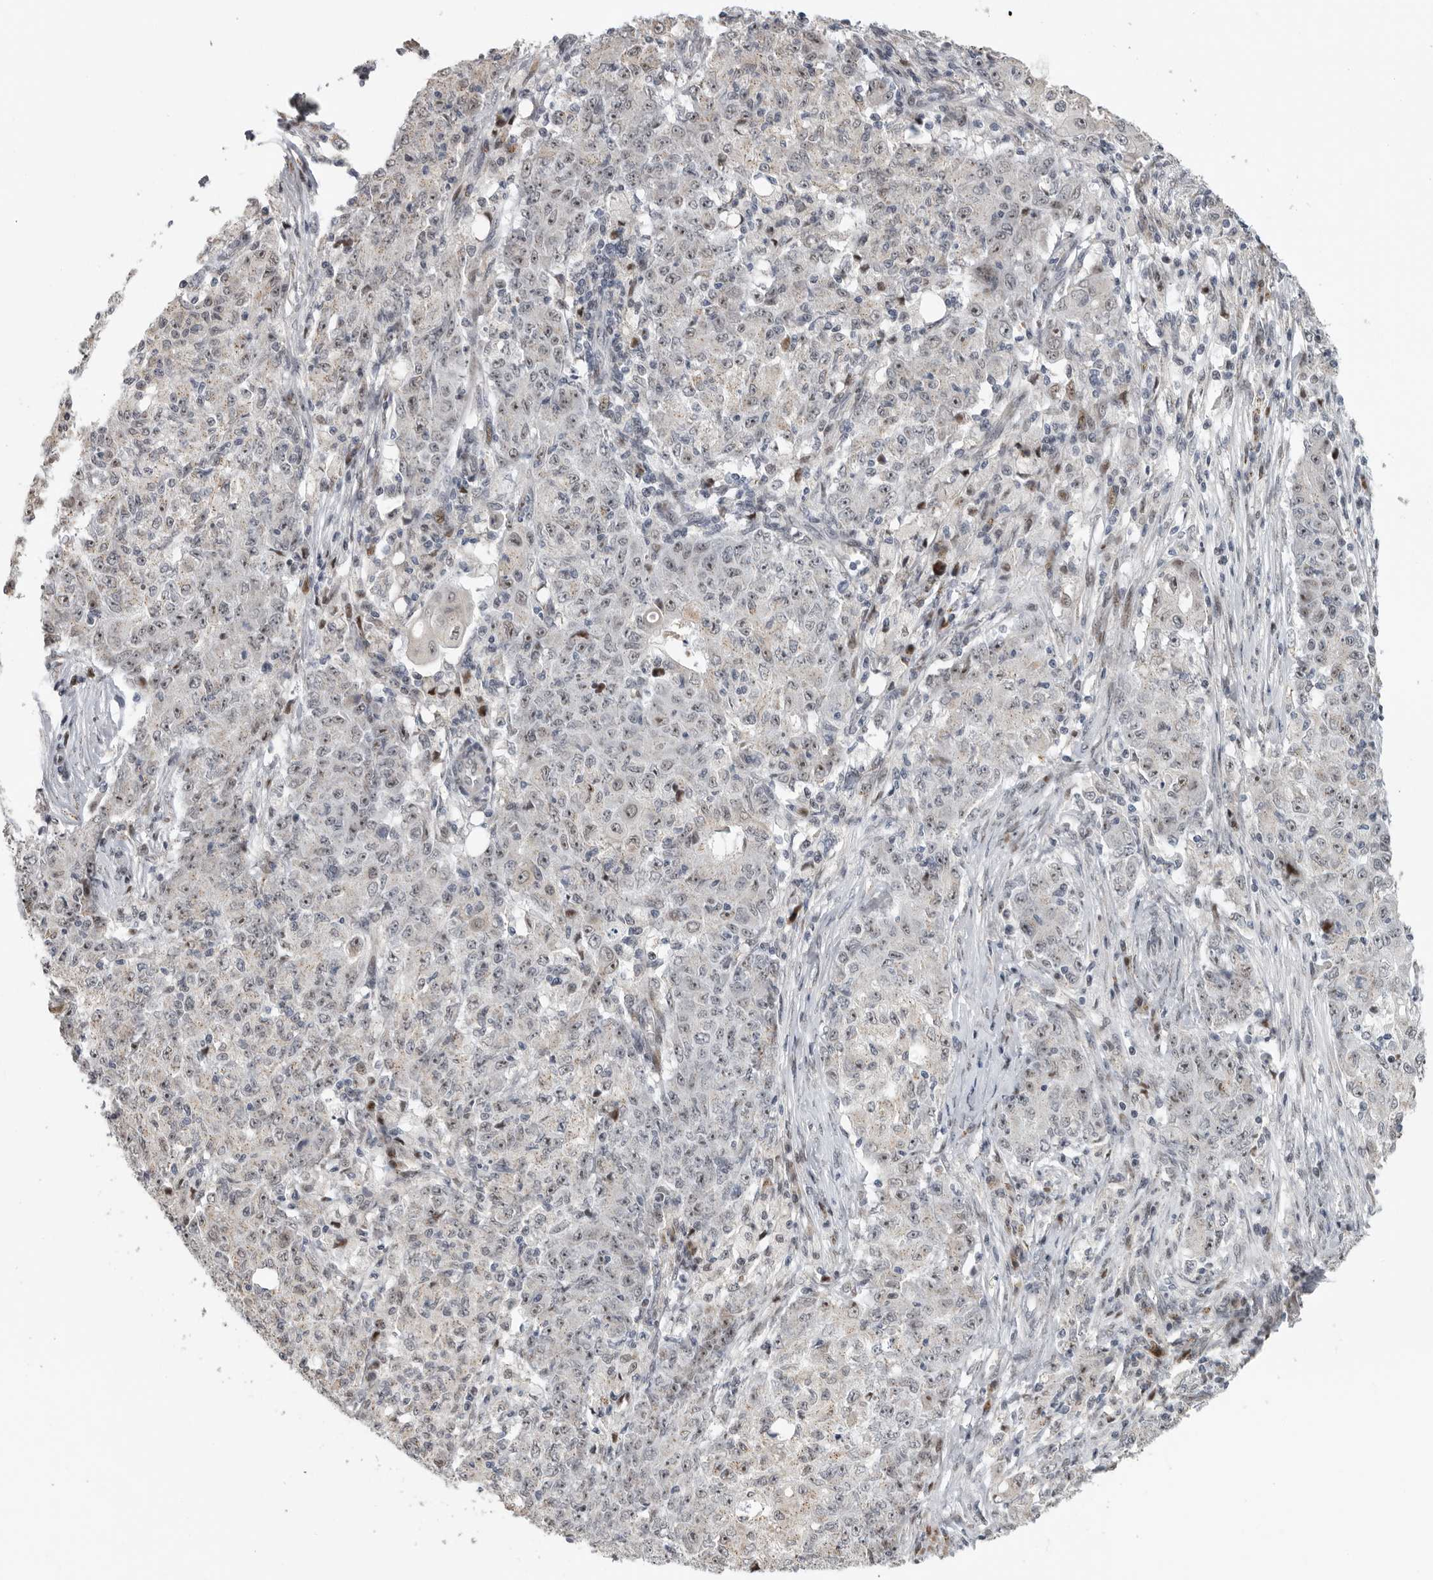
{"staining": {"intensity": "weak", "quantity": ">75%", "location": "nuclear"}, "tissue": "ovarian cancer", "cell_type": "Tumor cells", "image_type": "cancer", "snomed": [{"axis": "morphology", "description": "Carcinoma, endometroid"}, {"axis": "topography", "description": "Ovary"}], "caption": "A high-resolution photomicrograph shows IHC staining of endometroid carcinoma (ovarian), which demonstrates weak nuclear staining in approximately >75% of tumor cells. (brown staining indicates protein expression, while blue staining denotes nuclei).", "gene": "PCMTD1", "patient": {"sex": "female", "age": 42}}